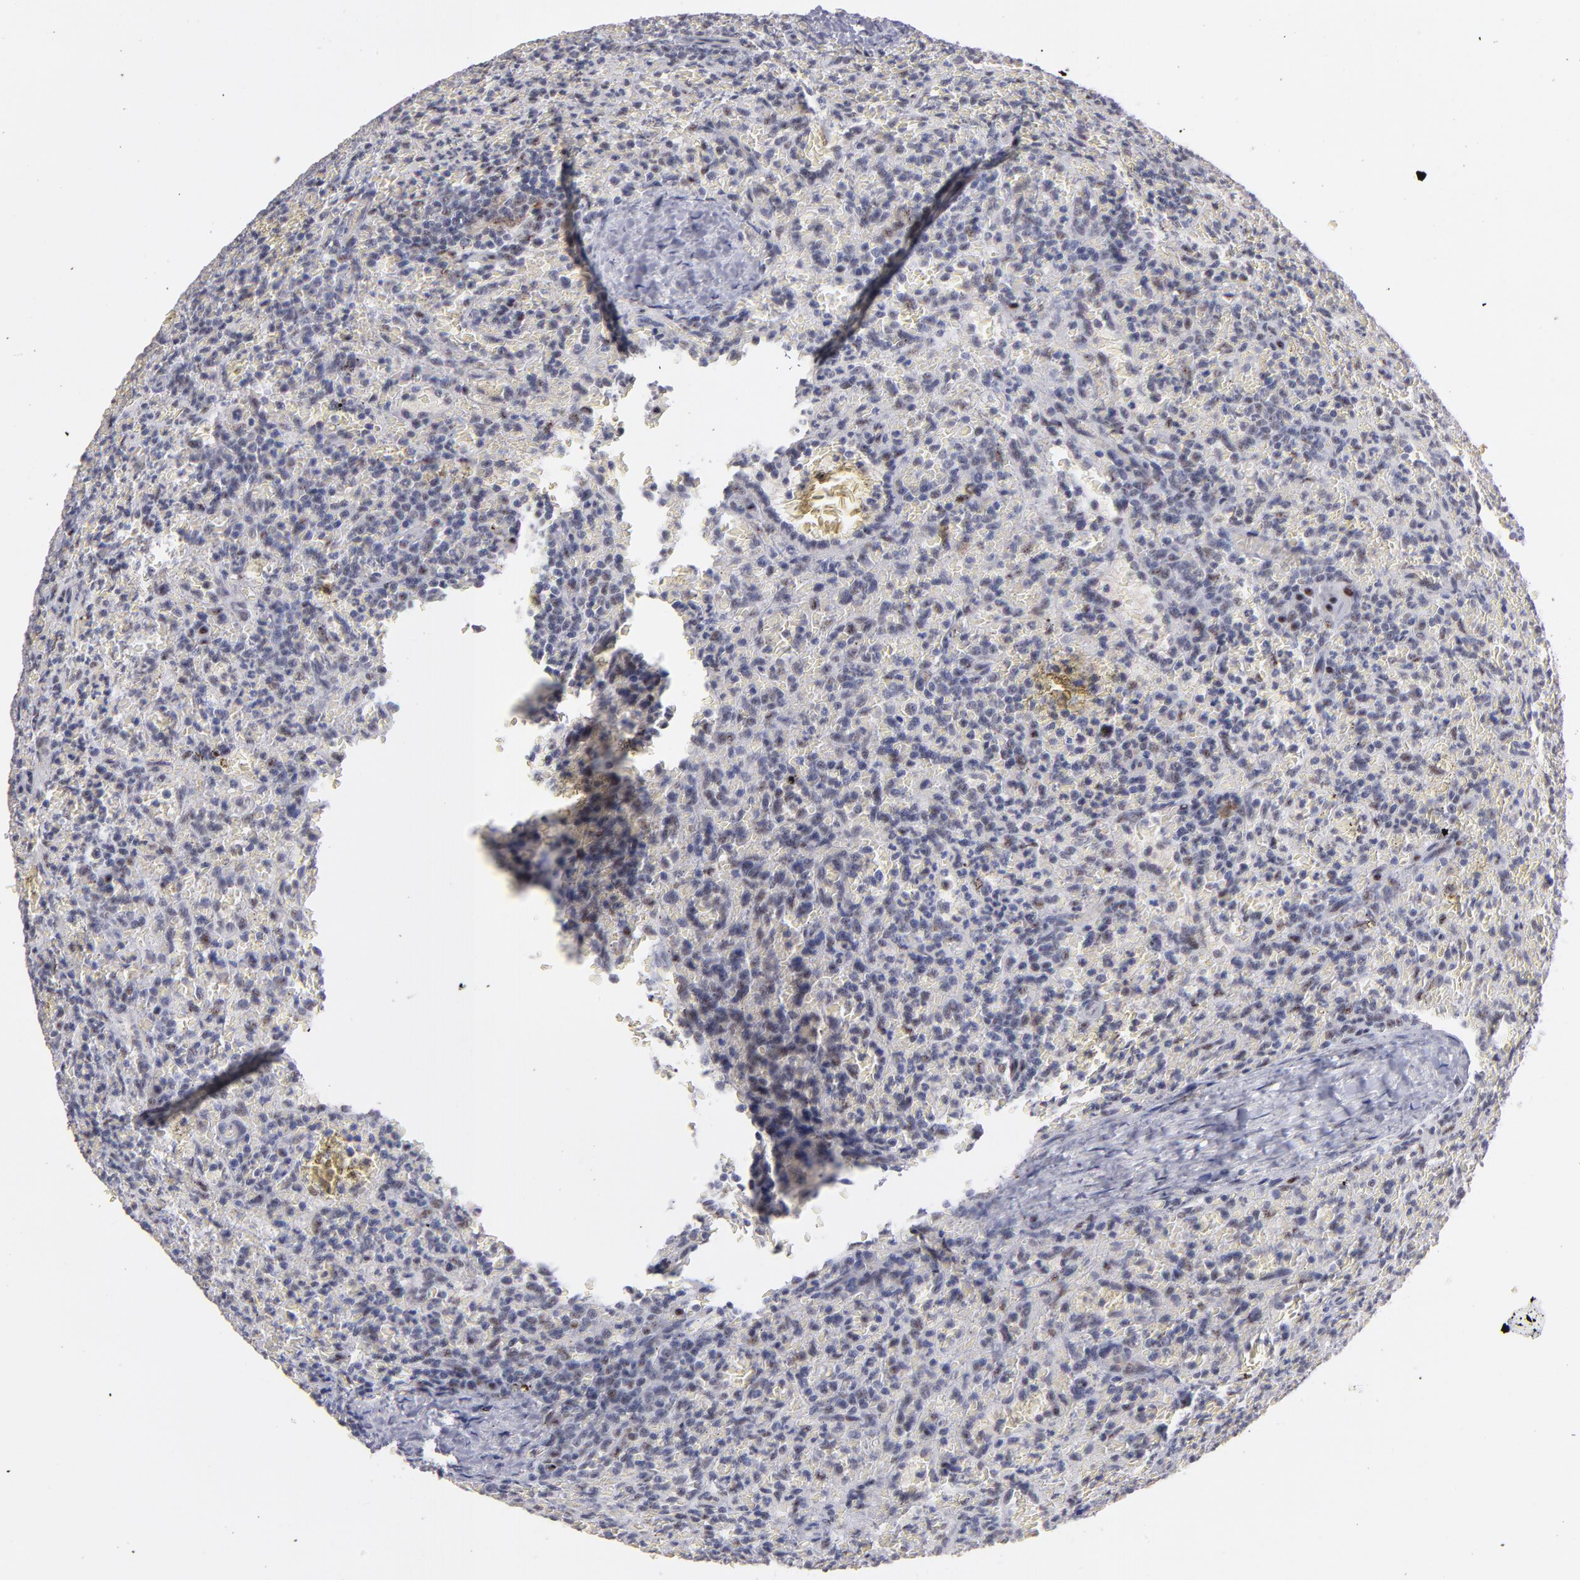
{"staining": {"intensity": "weak", "quantity": "<25%", "location": "nuclear"}, "tissue": "lymphoma", "cell_type": "Tumor cells", "image_type": "cancer", "snomed": [{"axis": "morphology", "description": "Malignant lymphoma, non-Hodgkin's type, Low grade"}, {"axis": "topography", "description": "Spleen"}], "caption": "Immunohistochemical staining of human lymphoma reveals no significant staining in tumor cells.", "gene": "RAF1", "patient": {"sex": "female", "age": 64}}